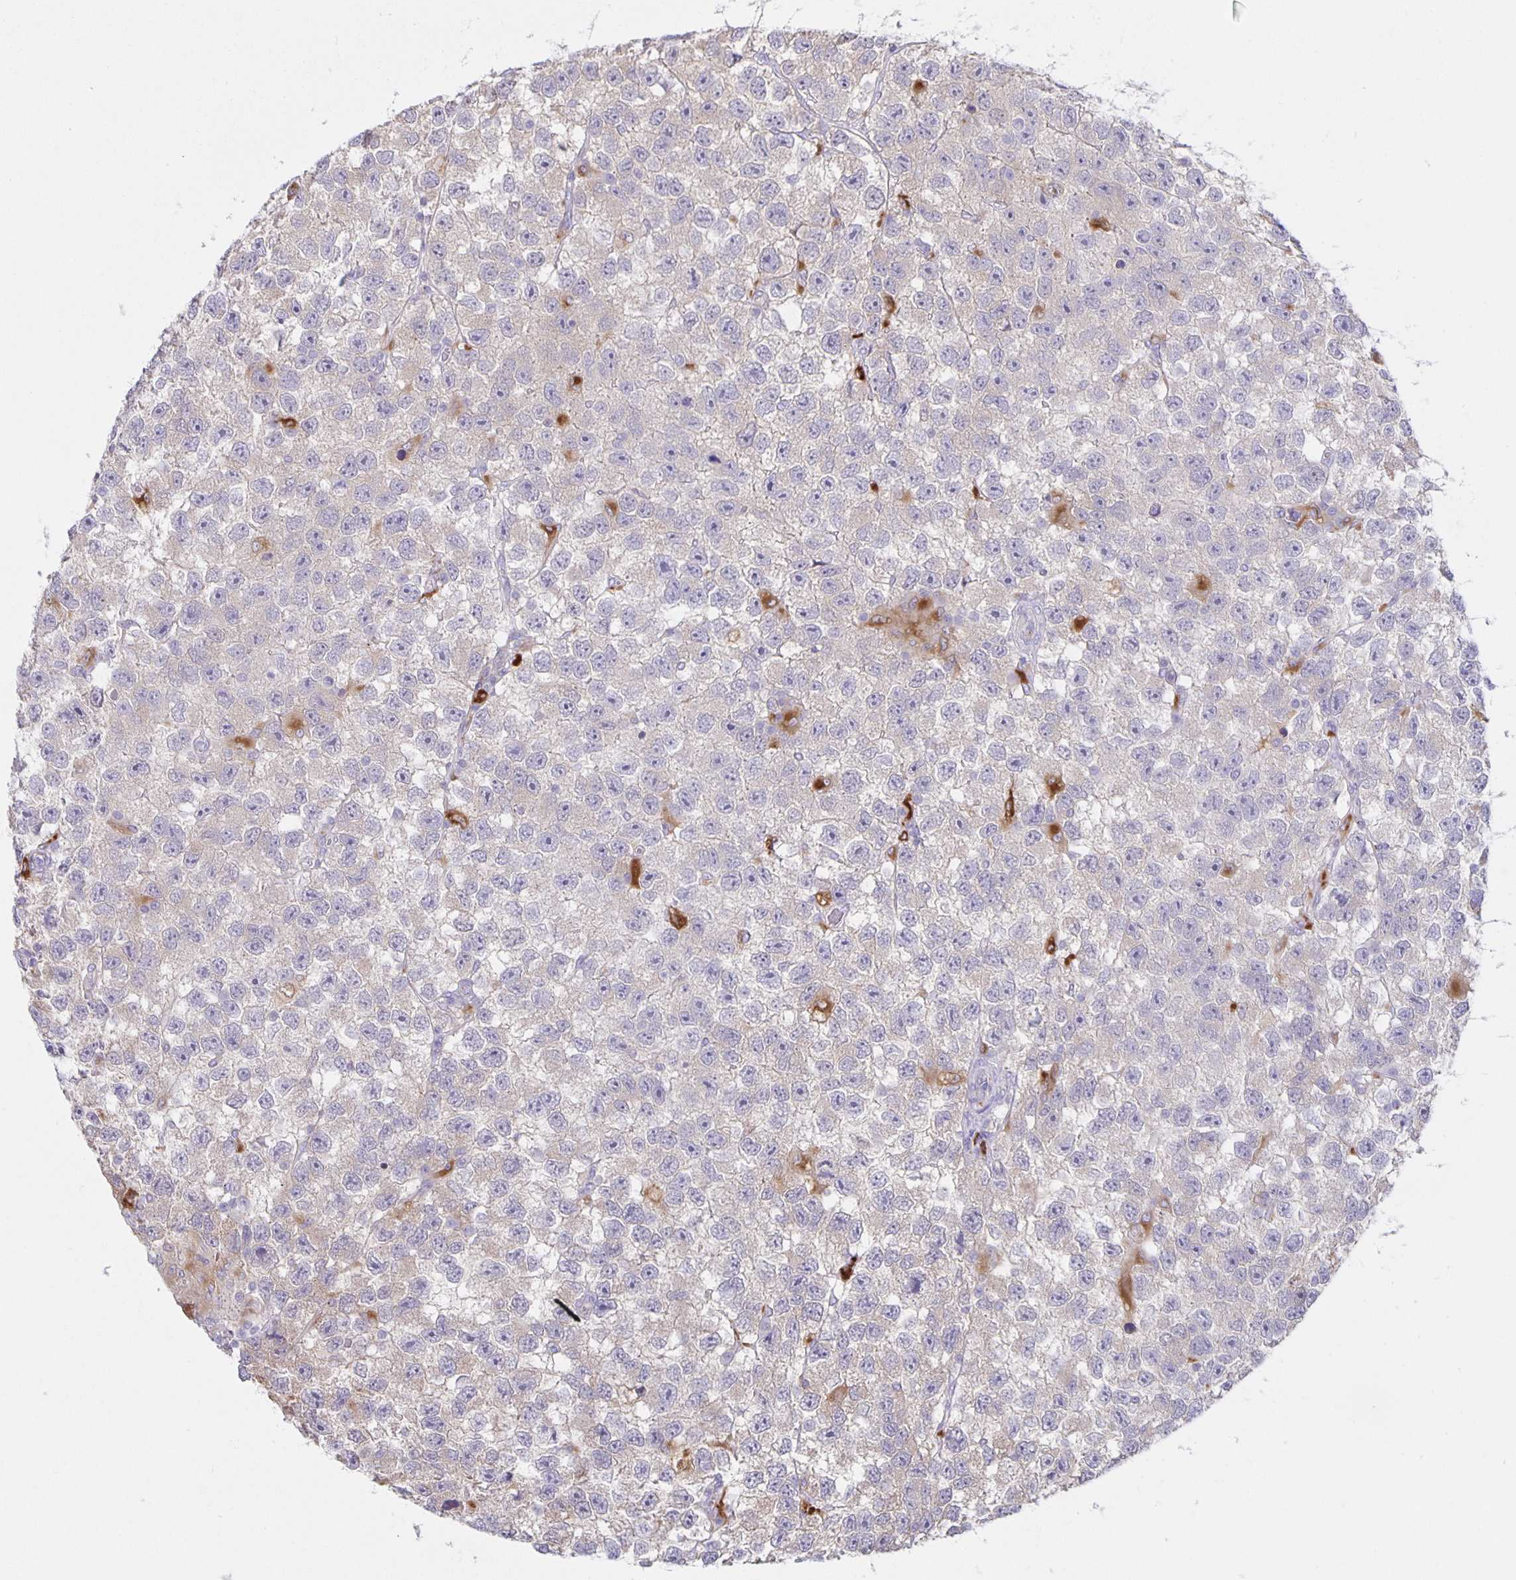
{"staining": {"intensity": "negative", "quantity": "none", "location": "none"}, "tissue": "testis cancer", "cell_type": "Tumor cells", "image_type": "cancer", "snomed": [{"axis": "morphology", "description": "Seminoma, NOS"}, {"axis": "topography", "description": "Testis"}], "caption": "The micrograph demonstrates no staining of tumor cells in testis cancer (seminoma).", "gene": "LIPA", "patient": {"sex": "male", "age": 26}}